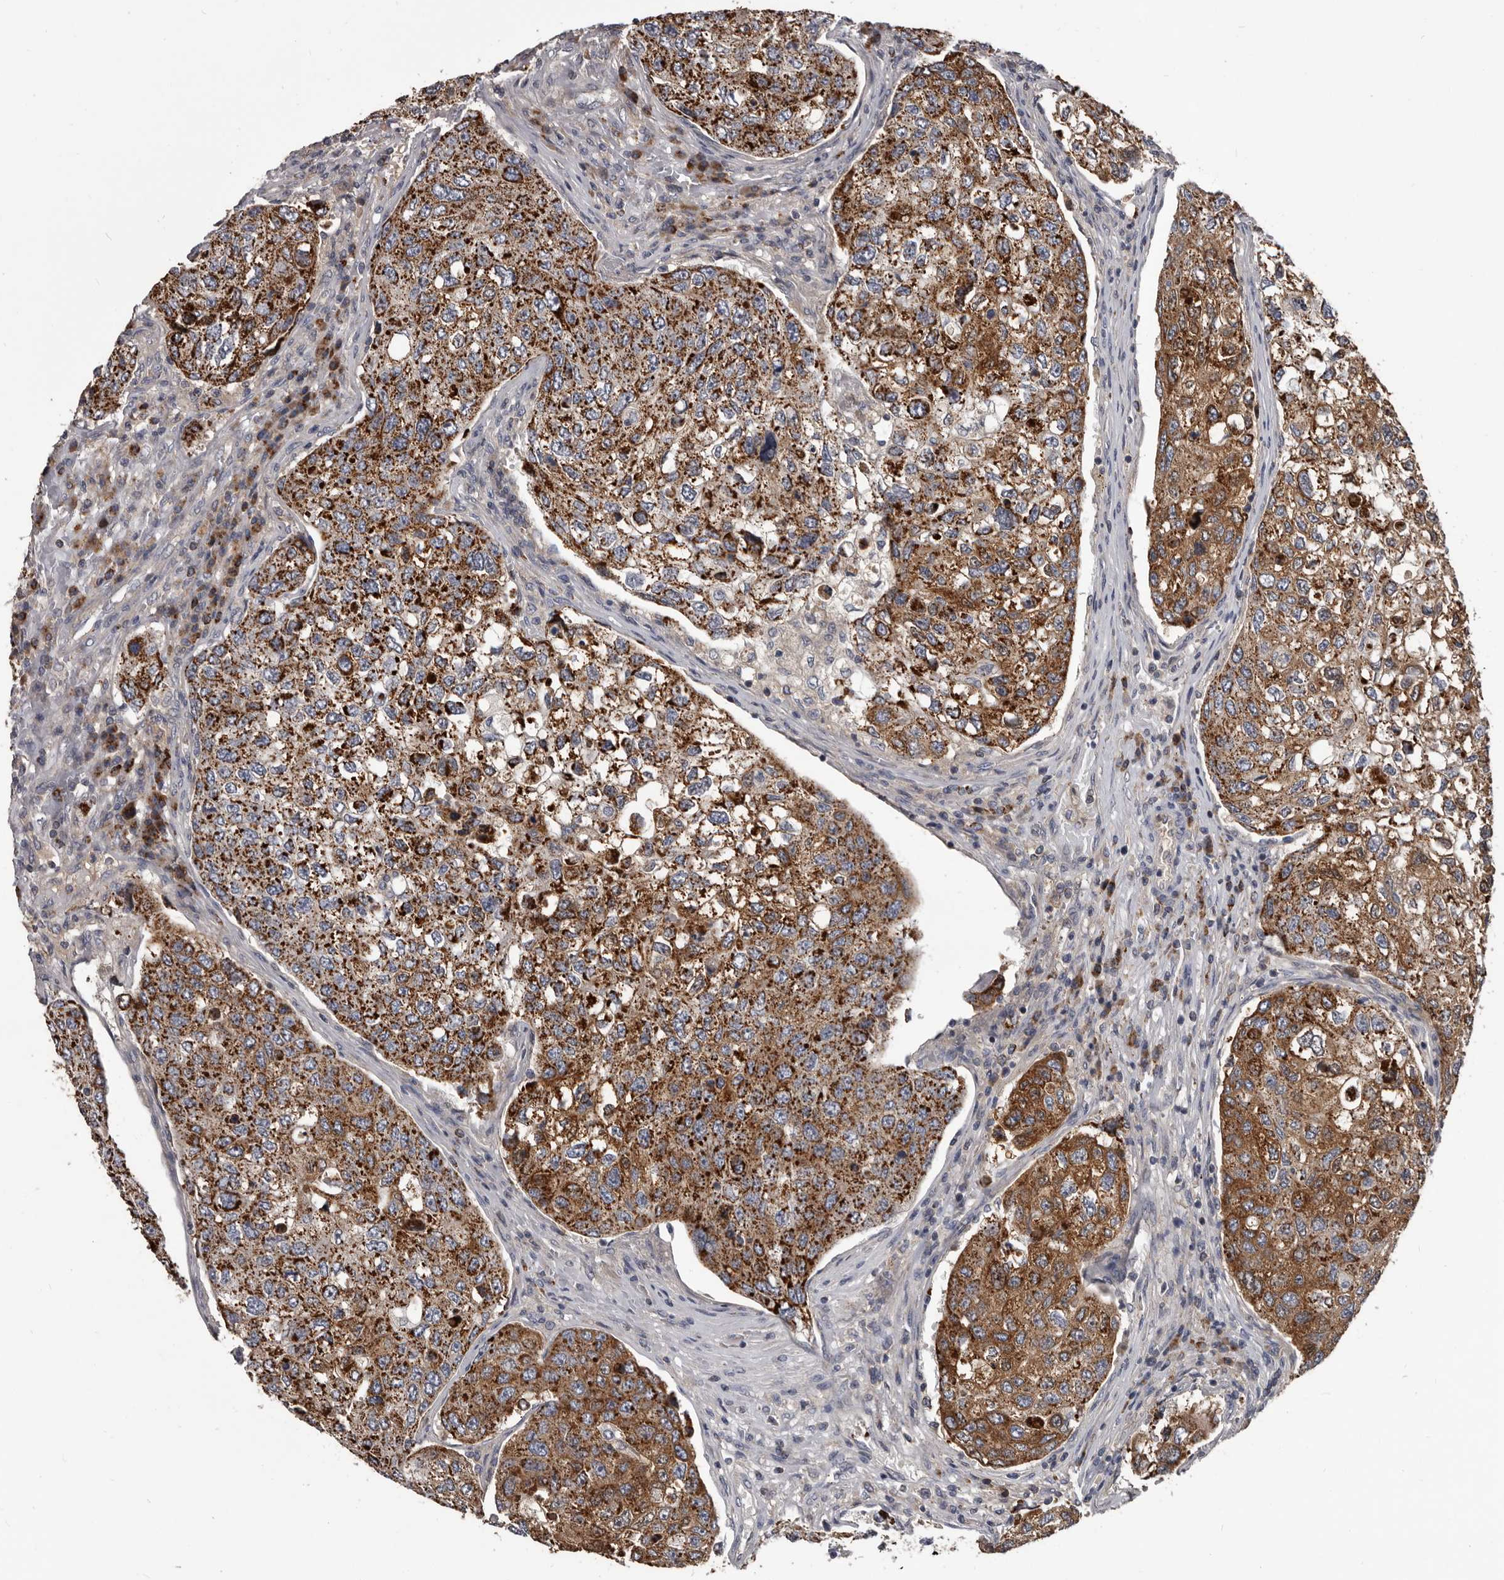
{"staining": {"intensity": "strong", "quantity": ">75%", "location": "cytoplasmic/membranous"}, "tissue": "urothelial cancer", "cell_type": "Tumor cells", "image_type": "cancer", "snomed": [{"axis": "morphology", "description": "Urothelial carcinoma, High grade"}, {"axis": "topography", "description": "Lymph node"}, {"axis": "topography", "description": "Urinary bladder"}], "caption": "DAB (3,3'-diaminobenzidine) immunohistochemical staining of human high-grade urothelial carcinoma shows strong cytoplasmic/membranous protein staining in approximately >75% of tumor cells. Immunohistochemistry (ihc) stains the protein in brown and the nuclei are stained blue.", "gene": "ALDH5A1", "patient": {"sex": "male", "age": 51}}